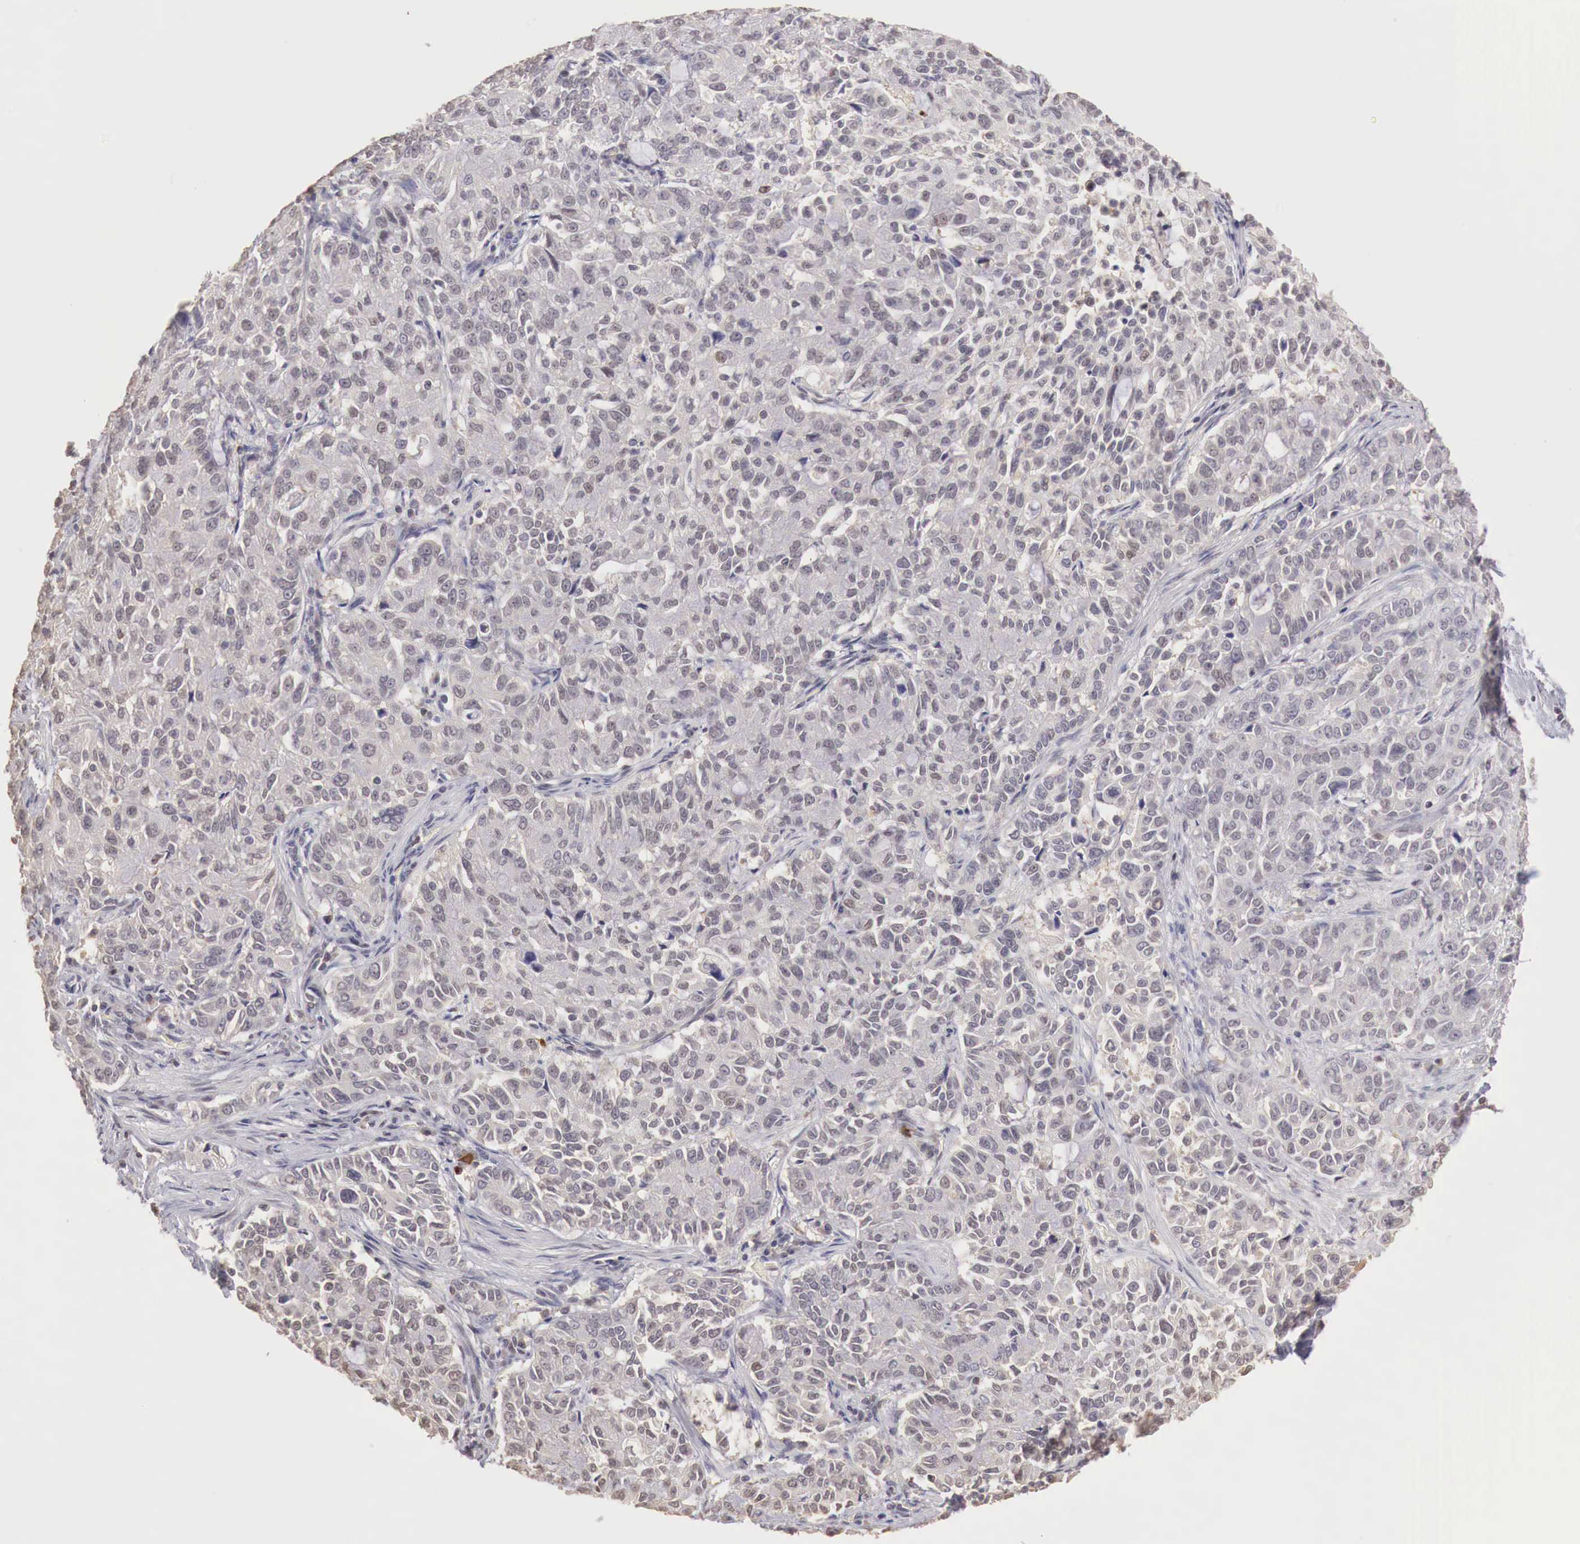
{"staining": {"intensity": "weak", "quantity": ">75%", "location": "cytoplasmic/membranous"}, "tissue": "pancreatic cancer", "cell_type": "Tumor cells", "image_type": "cancer", "snomed": [{"axis": "morphology", "description": "Adenocarcinoma, NOS"}, {"axis": "topography", "description": "Pancreas"}], "caption": "Immunohistochemical staining of pancreatic cancer exhibits low levels of weak cytoplasmic/membranous protein positivity in approximately >75% of tumor cells. The staining is performed using DAB (3,3'-diaminobenzidine) brown chromogen to label protein expression. The nuclei are counter-stained blue using hematoxylin.", "gene": "TBC1D9", "patient": {"sex": "female", "age": 52}}